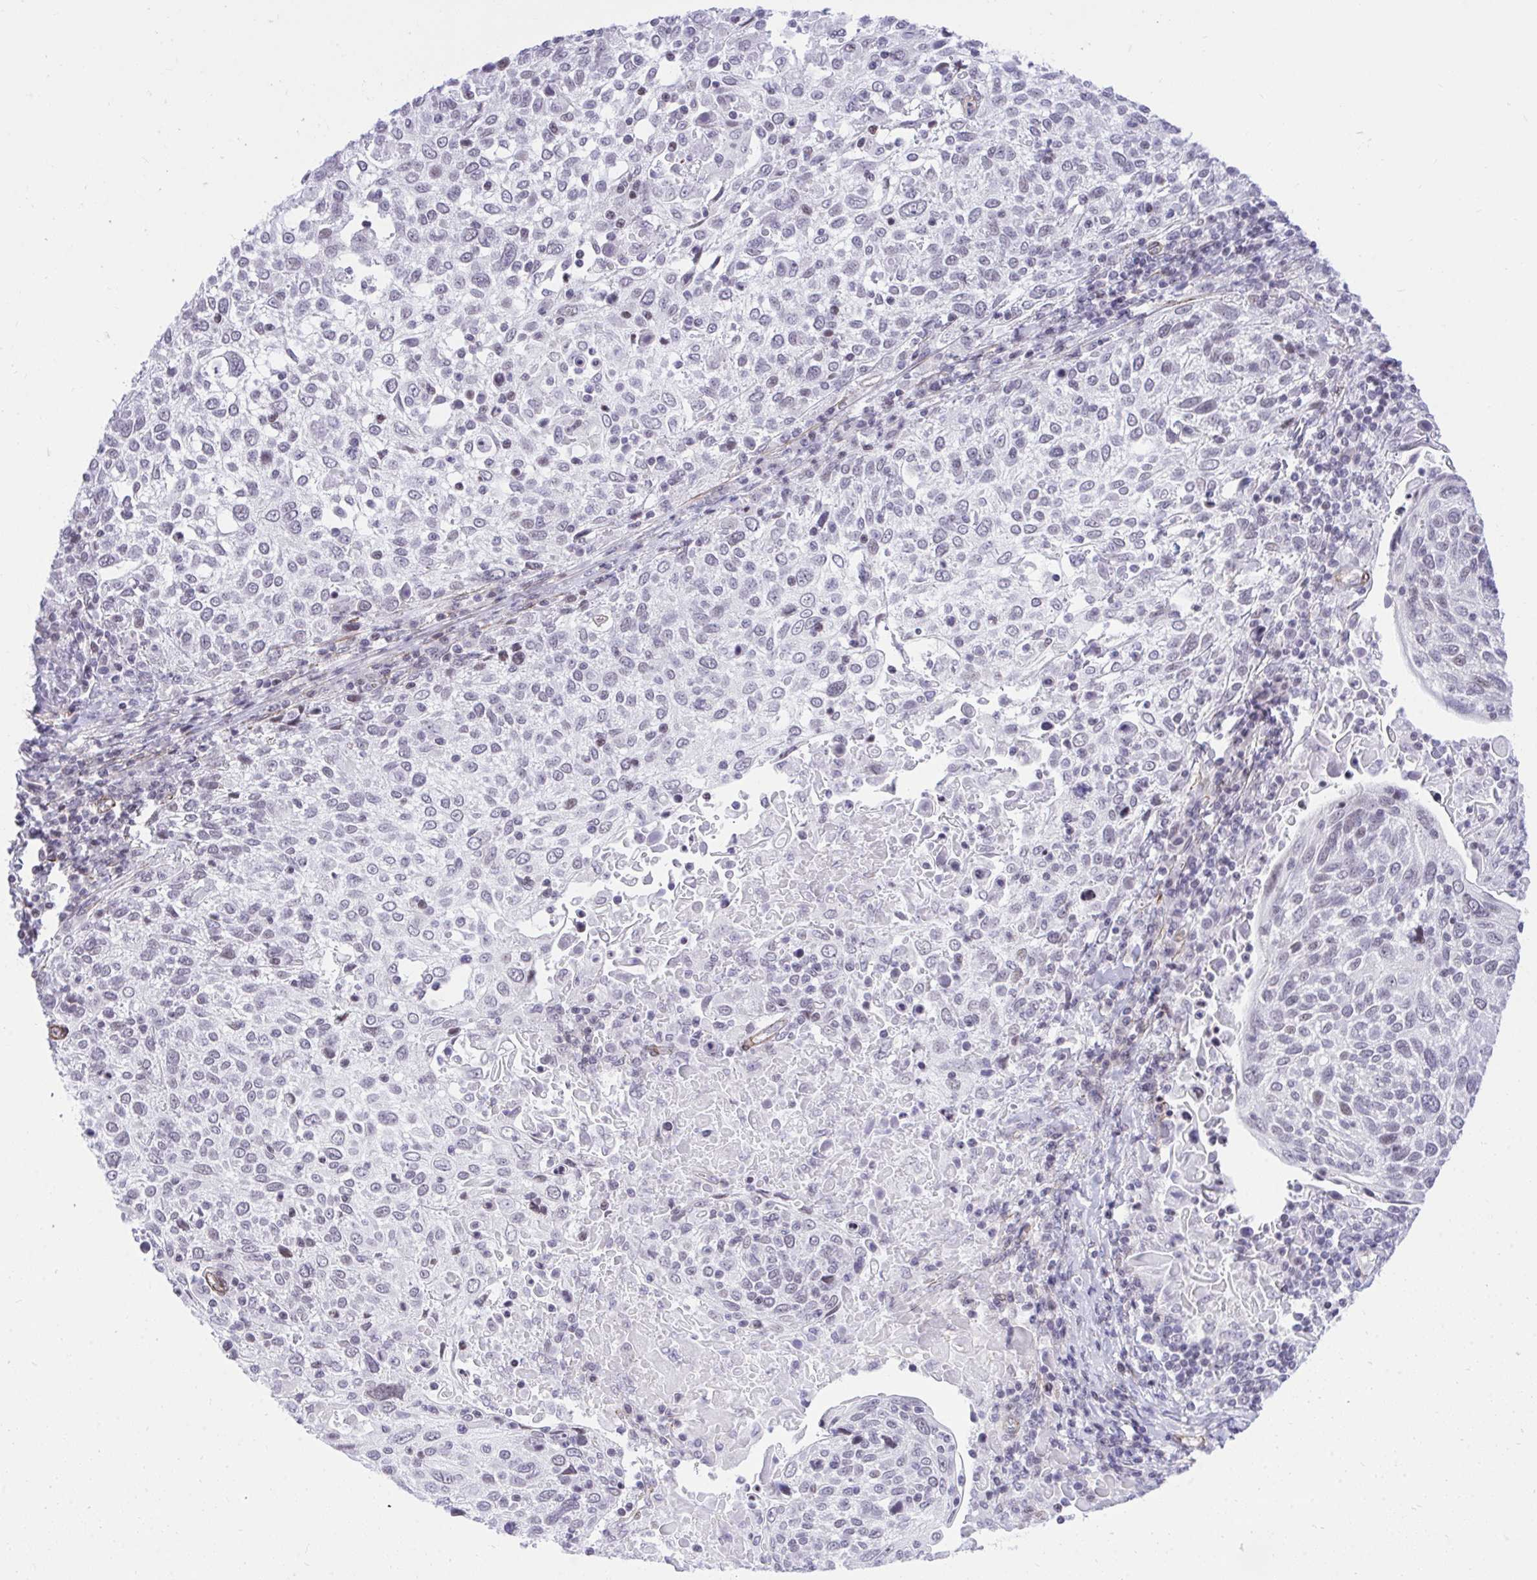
{"staining": {"intensity": "moderate", "quantity": "<25%", "location": "nuclear"}, "tissue": "cervical cancer", "cell_type": "Tumor cells", "image_type": "cancer", "snomed": [{"axis": "morphology", "description": "Squamous cell carcinoma, NOS"}, {"axis": "topography", "description": "Cervix"}], "caption": "Cervical squamous cell carcinoma stained for a protein exhibits moderate nuclear positivity in tumor cells. The protein of interest is stained brown, and the nuclei are stained in blue (DAB (3,3'-diaminobenzidine) IHC with brightfield microscopy, high magnification).", "gene": "KCNN4", "patient": {"sex": "female", "age": 61}}